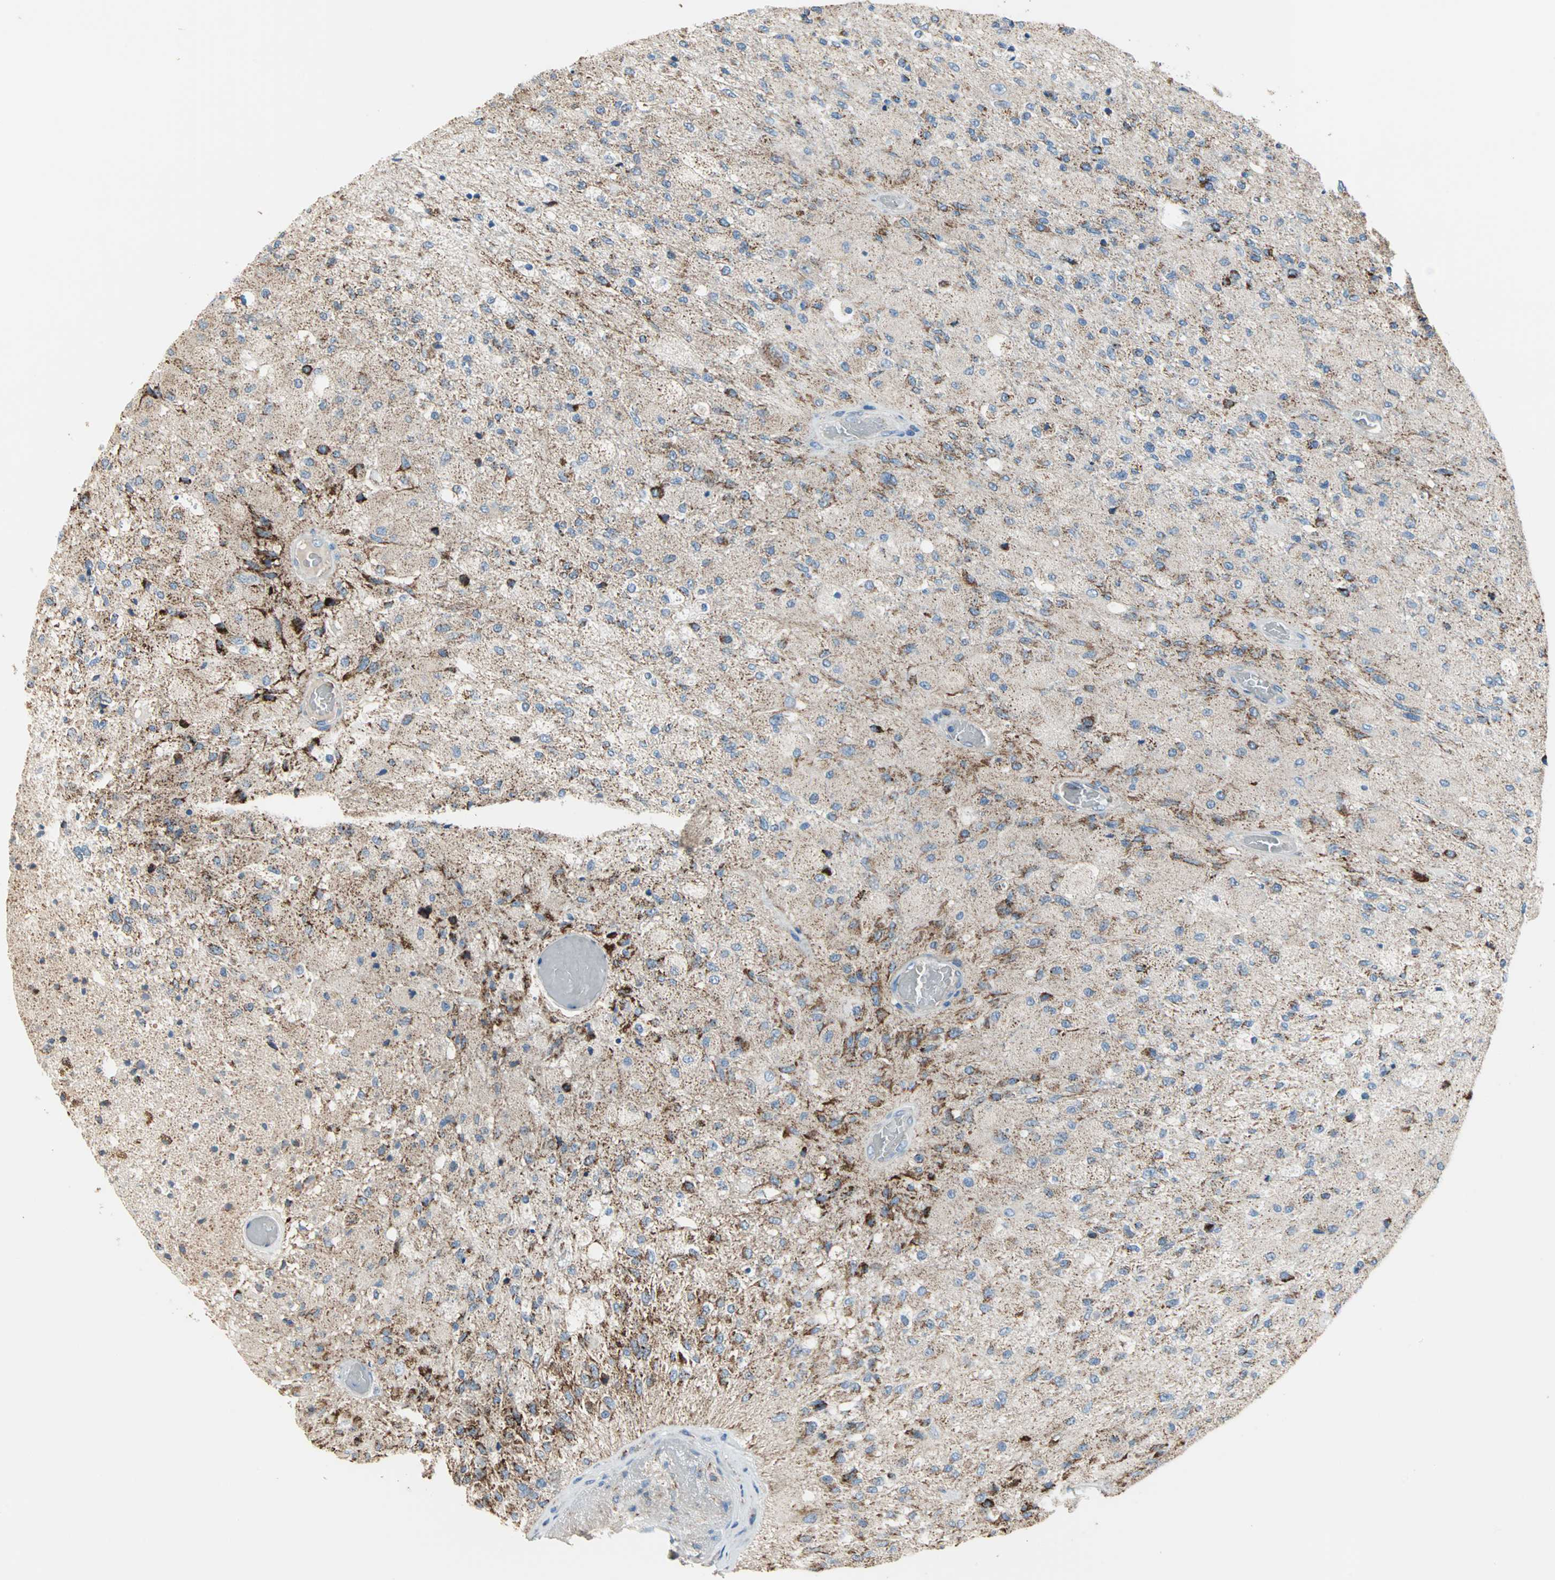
{"staining": {"intensity": "strong", "quantity": "<25%", "location": "cytoplasmic/membranous"}, "tissue": "glioma", "cell_type": "Tumor cells", "image_type": "cancer", "snomed": [{"axis": "morphology", "description": "Normal tissue, NOS"}, {"axis": "morphology", "description": "Glioma, malignant, High grade"}, {"axis": "topography", "description": "Cerebral cortex"}], "caption": "Protein analysis of glioma tissue displays strong cytoplasmic/membranous expression in about <25% of tumor cells.", "gene": "TST", "patient": {"sex": "male", "age": 77}}